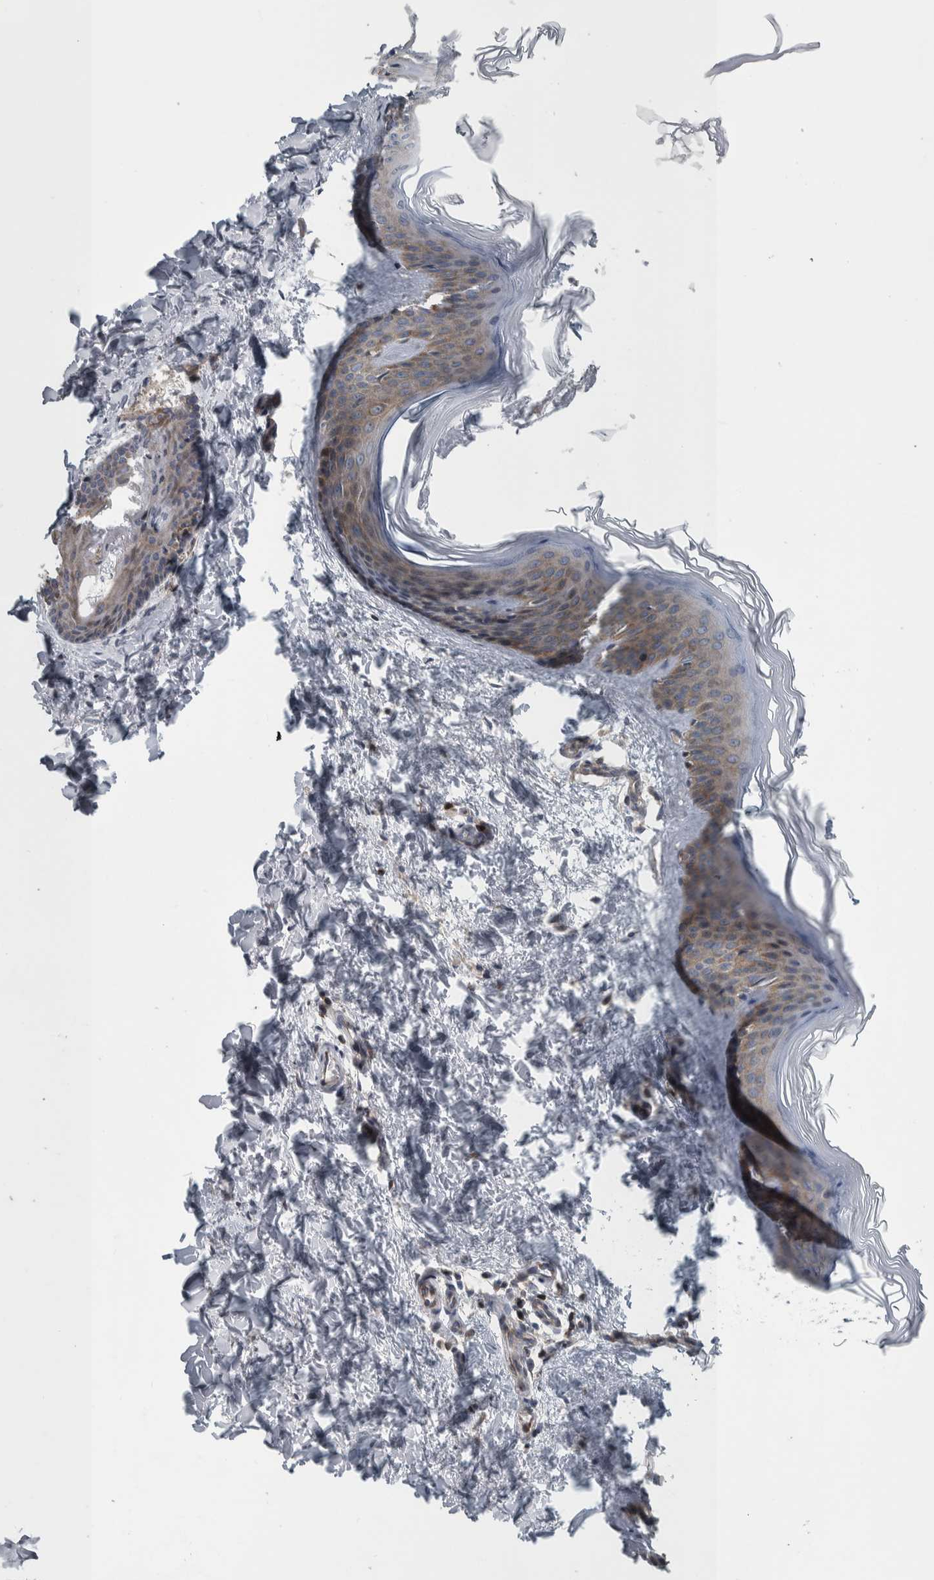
{"staining": {"intensity": "moderate", "quantity": ">75%", "location": "cytoplasmic/membranous"}, "tissue": "skin", "cell_type": "Fibroblasts", "image_type": "normal", "snomed": [{"axis": "morphology", "description": "Normal tissue, NOS"}, {"axis": "topography", "description": "Skin"}], "caption": "Skin stained with DAB immunohistochemistry (IHC) reveals medium levels of moderate cytoplasmic/membranous staining in about >75% of fibroblasts.", "gene": "BAIAP2L1", "patient": {"sex": "female", "age": 27}}